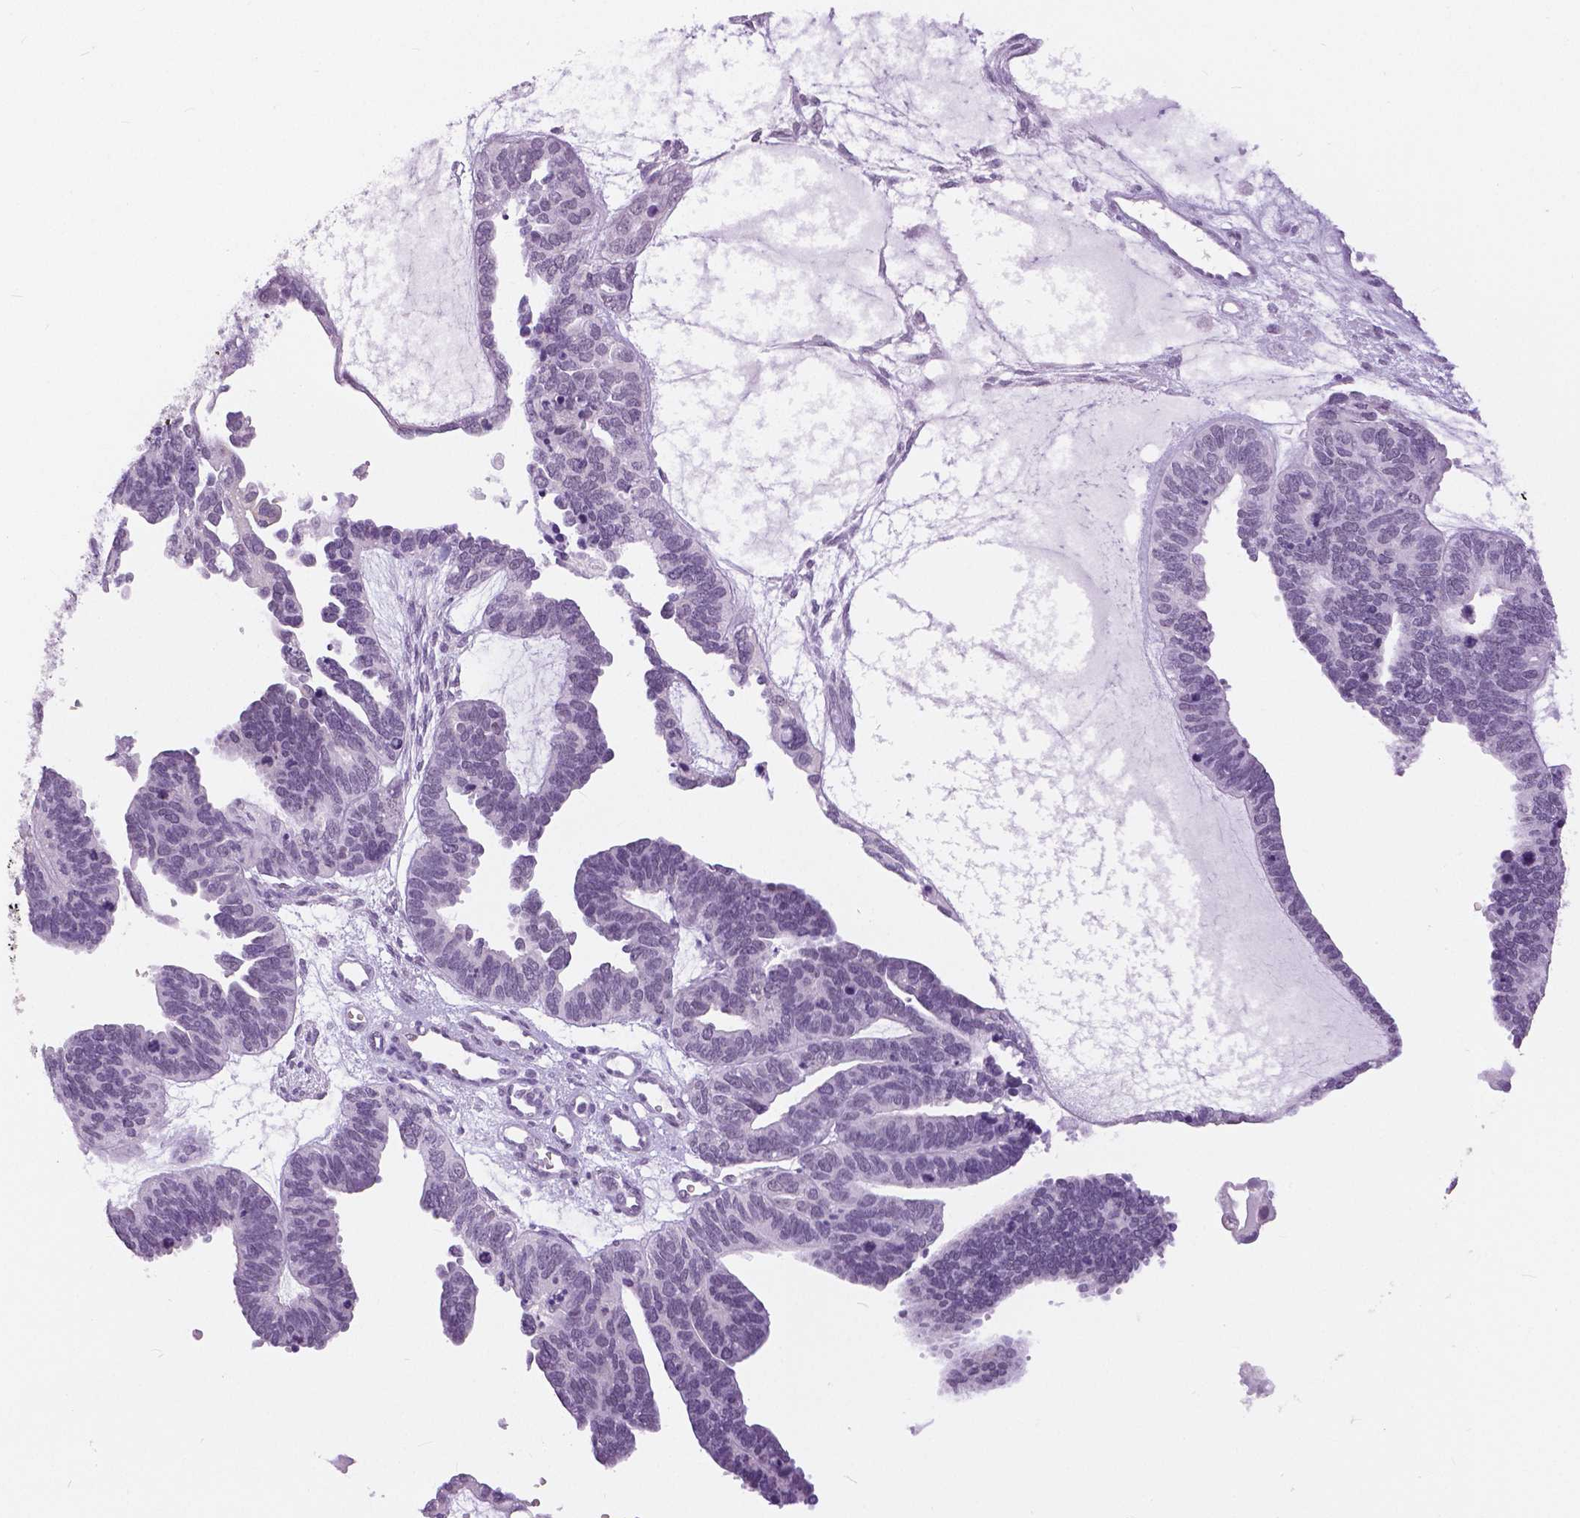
{"staining": {"intensity": "negative", "quantity": "none", "location": "none"}, "tissue": "ovarian cancer", "cell_type": "Tumor cells", "image_type": "cancer", "snomed": [{"axis": "morphology", "description": "Cystadenocarcinoma, serous, NOS"}, {"axis": "topography", "description": "Ovary"}], "caption": "This is an immunohistochemistry image of human ovarian cancer. There is no expression in tumor cells.", "gene": "MYOM1", "patient": {"sex": "female", "age": 51}}